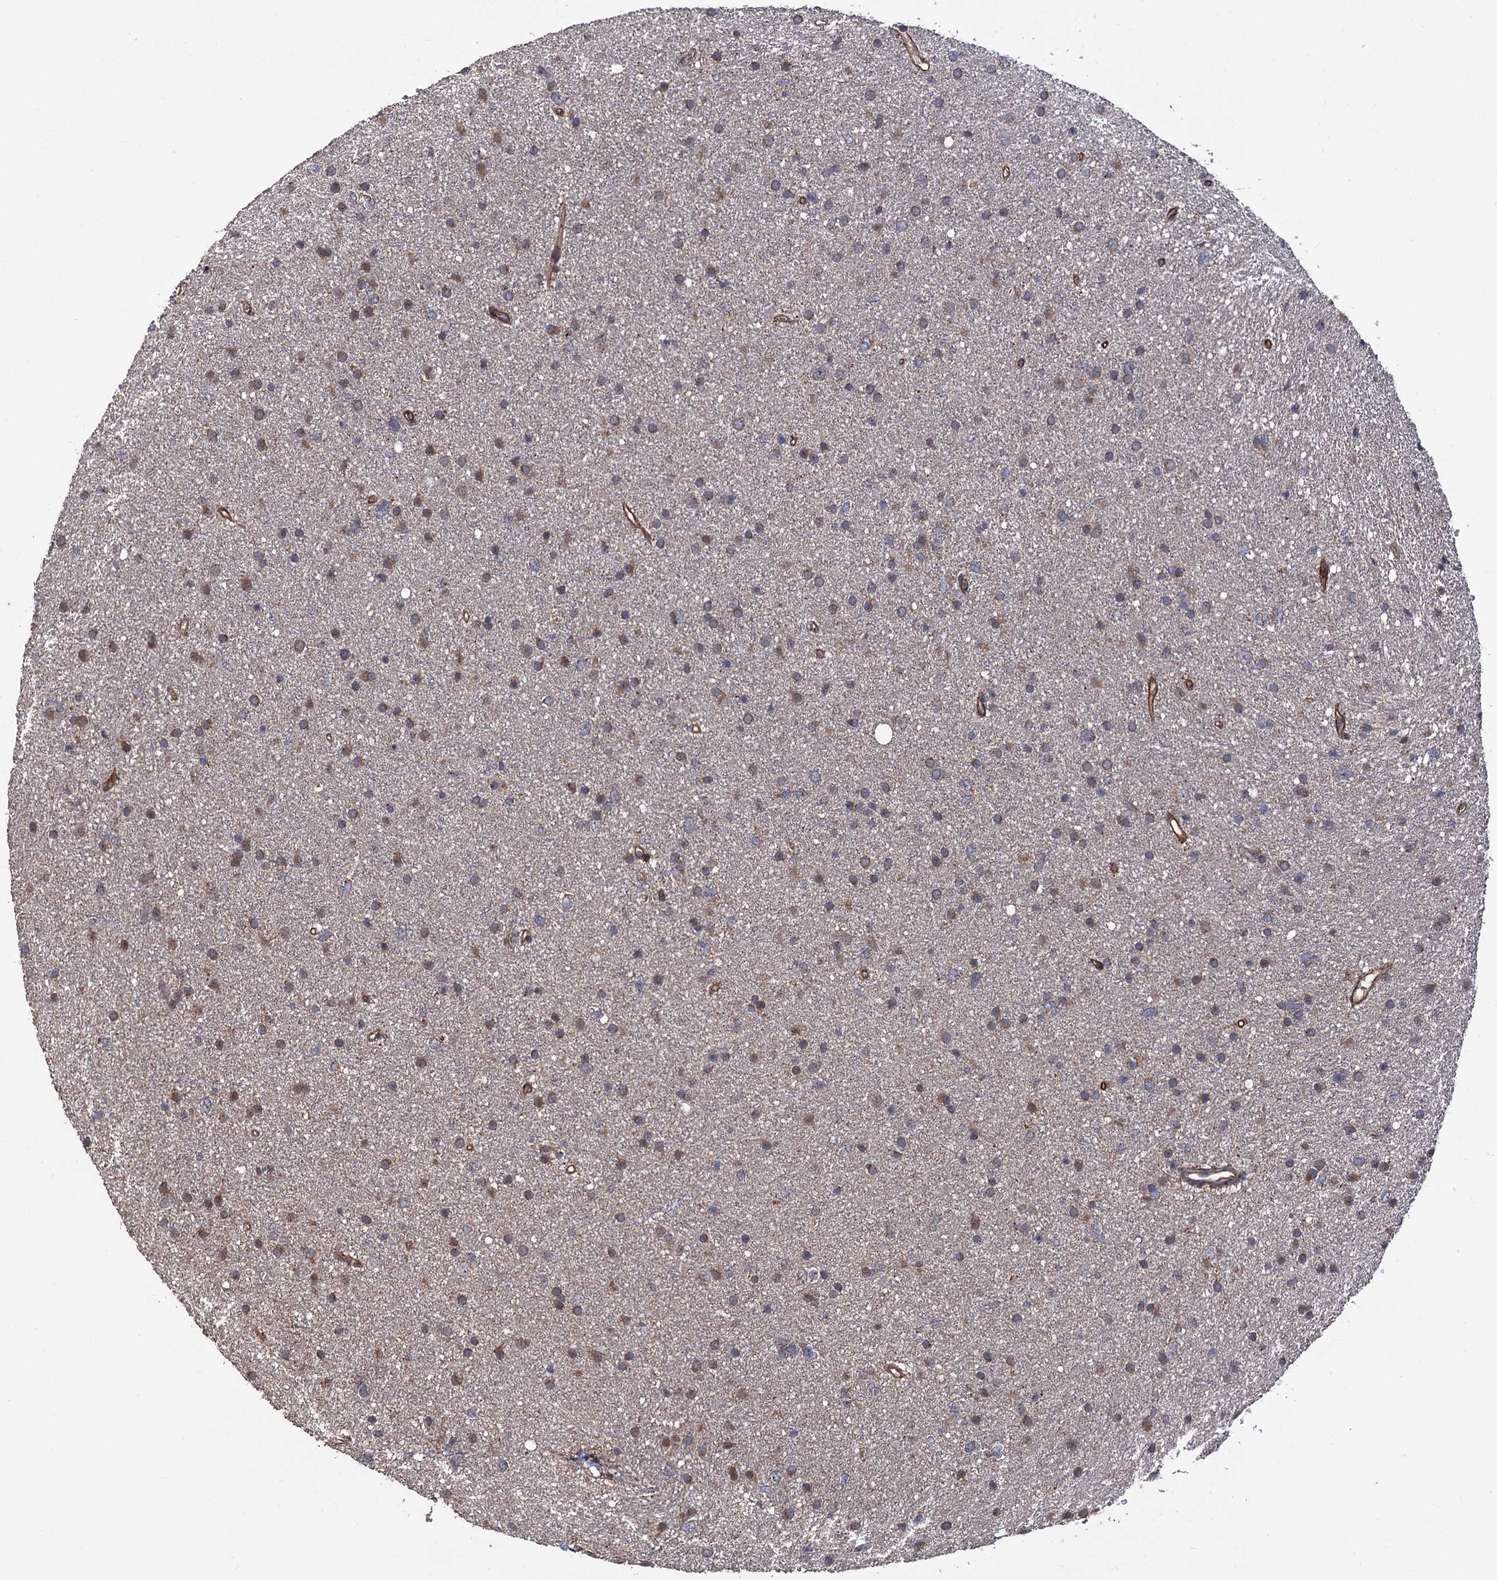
{"staining": {"intensity": "moderate", "quantity": "25%-75%", "location": "cytoplasmic/membranous"}, "tissue": "glioma", "cell_type": "Tumor cells", "image_type": "cancer", "snomed": [{"axis": "morphology", "description": "Glioma, malignant, Low grade"}, {"axis": "topography", "description": "Cerebral cortex"}], "caption": "Immunohistochemical staining of malignant glioma (low-grade) shows medium levels of moderate cytoplasmic/membranous expression in about 25%-75% of tumor cells.", "gene": "LRRC63", "patient": {"sex": "female", "age": 39}}